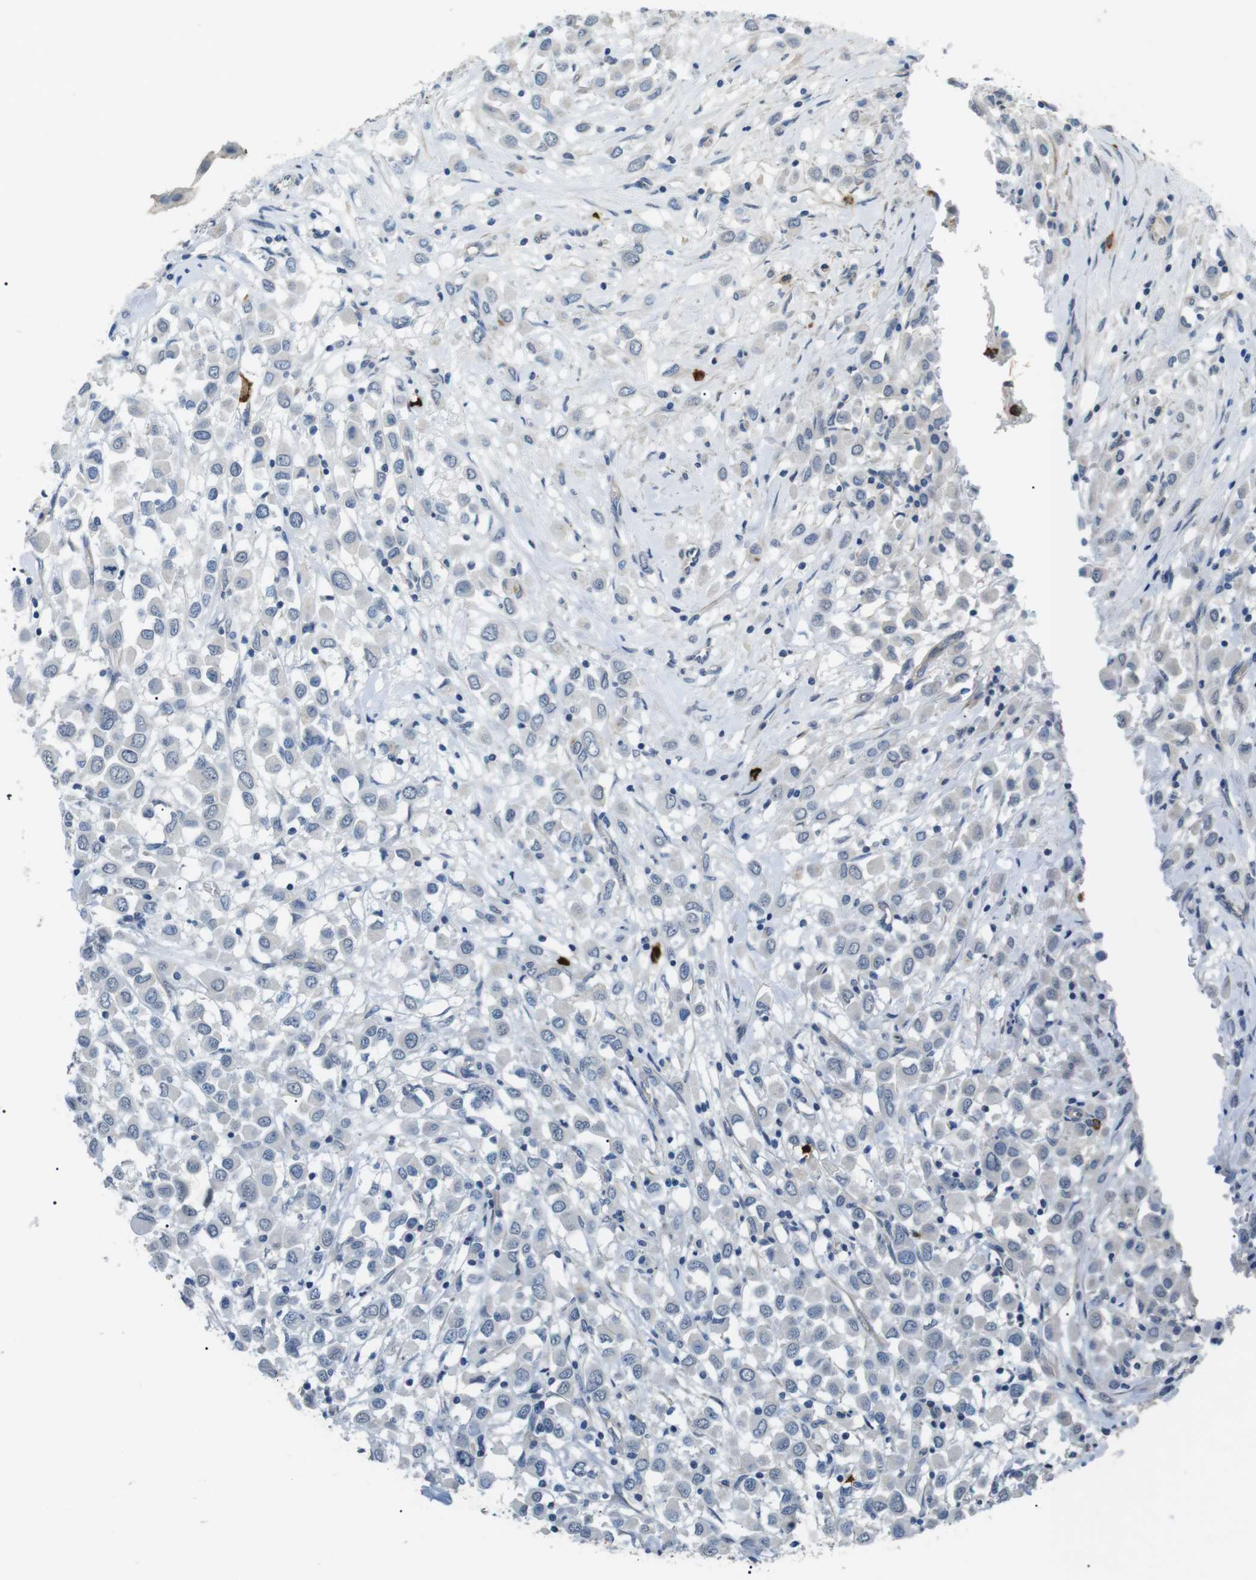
{"staining": {"intensity": "negative", "quantity": "none", "location": "none"}, "tissue": "breast cancer", "cell_type": "Tumor cells", "image_type": "cancer", "snomed": [{"axis": "morphology", "description": "Duct carcinoma"}, {"axis": "topography", "description": "Breast"}], "caption": "There is no significant positivity in tumor cells of breast intraductal carcinoma. (DAB immunohistochemistry (IHC) with hematoxylin counter stain).", "gene": "GZMM", "patient": {"sex": "female", "age": 61}}